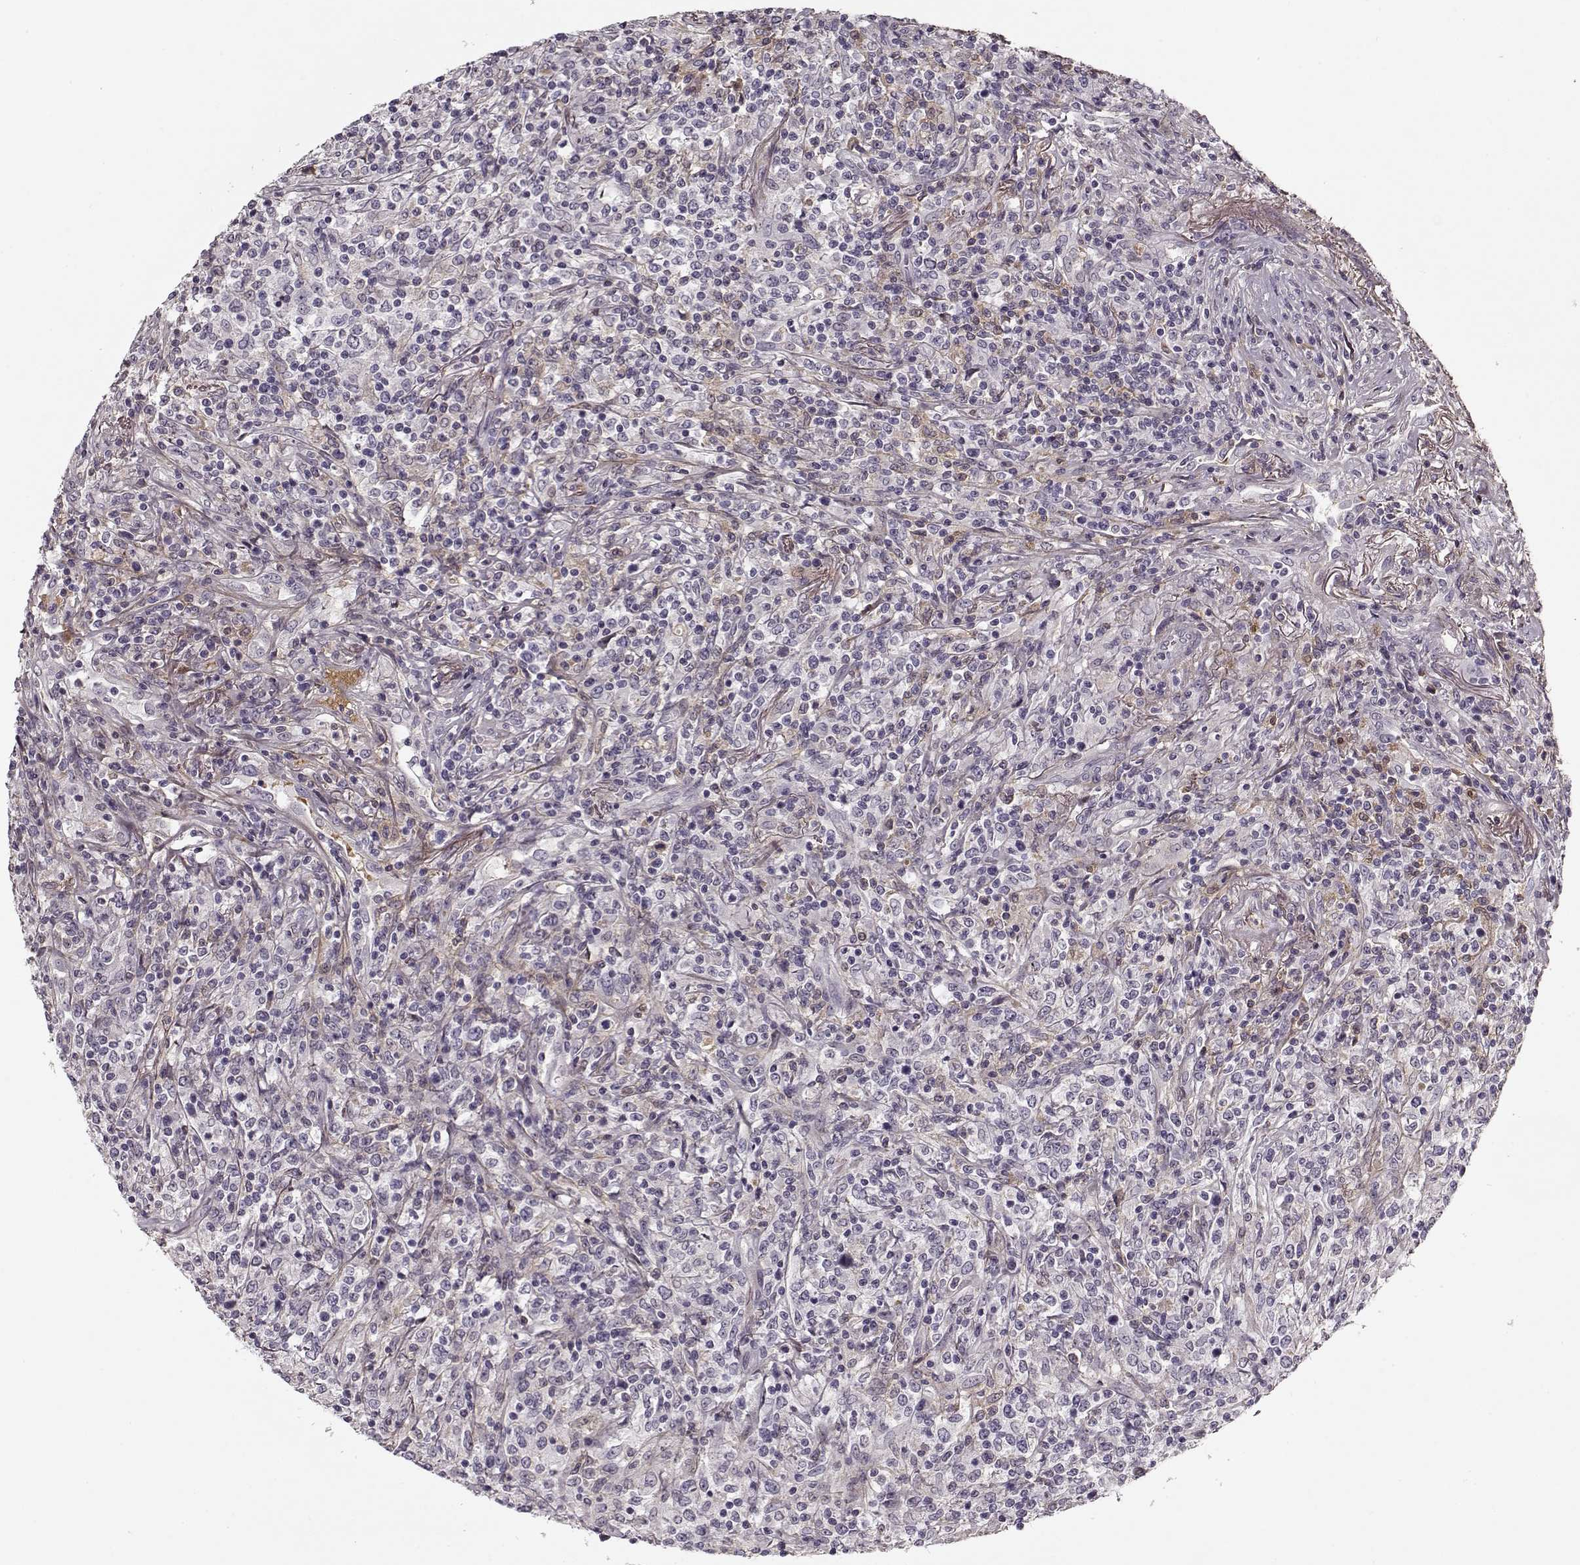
{"staining": {"intensity": "negative", "quantity": "none", "location": "none"}, "tissue": "lymphoma", "cell_type": "Tumor cells", "image_type": "cancer", "snomed": [{"axis": "morphology", "description": "Malignant lymphoma, non-Hodgkin's type, High grade"}, {"axis": "topography", "description": "Lung"}], "caption": "Human high-grade malignant lymphoma, non-Hodgkin's type stained for a protein using IHC shows no expression in tumor cells.", "gene": "LUM", "patient": {"sex": "male", "age": 79}}